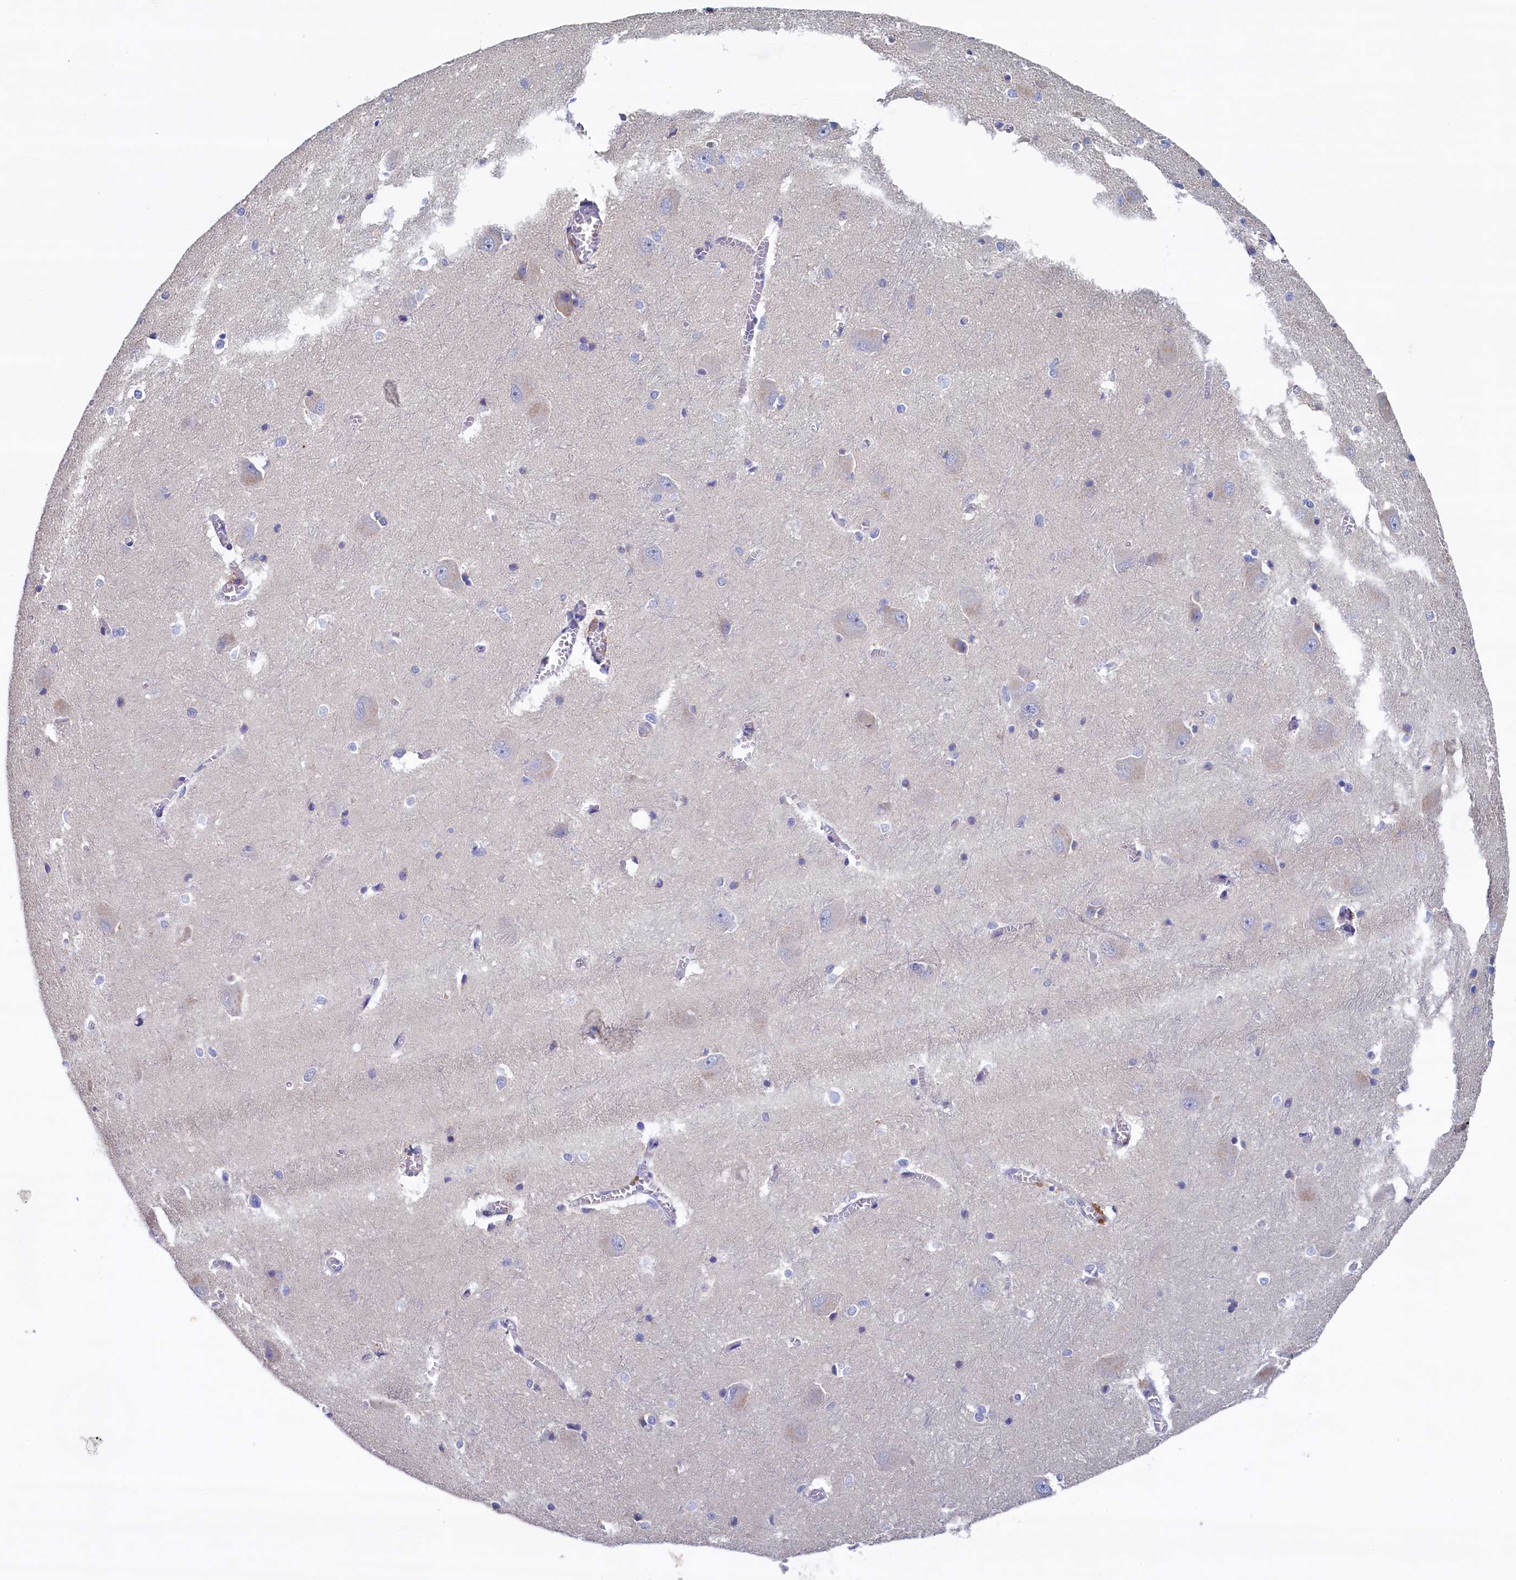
{"staining": {"intensity": "negative", "quantity": "none", "location": "none"}, "tissue": "caudate", "cell_type": "Glial cells", "image_type": "normal", "snomed": [{"axis": "morphology", "description": "Normal tissue, NOS"}, {"axis": "topography", "description": "Lateral ventricle wall"}], "caption": "Immunohistochemistry of unremarkable caudate shows no staining in glial cells. Brightfield microscopy of immunohistochemistry stained with DAB (brown) and hematoxylin (blue), captured at high magnification.", "gene": "CBLIF", "patient": {"sex": "male", "age": 37}}